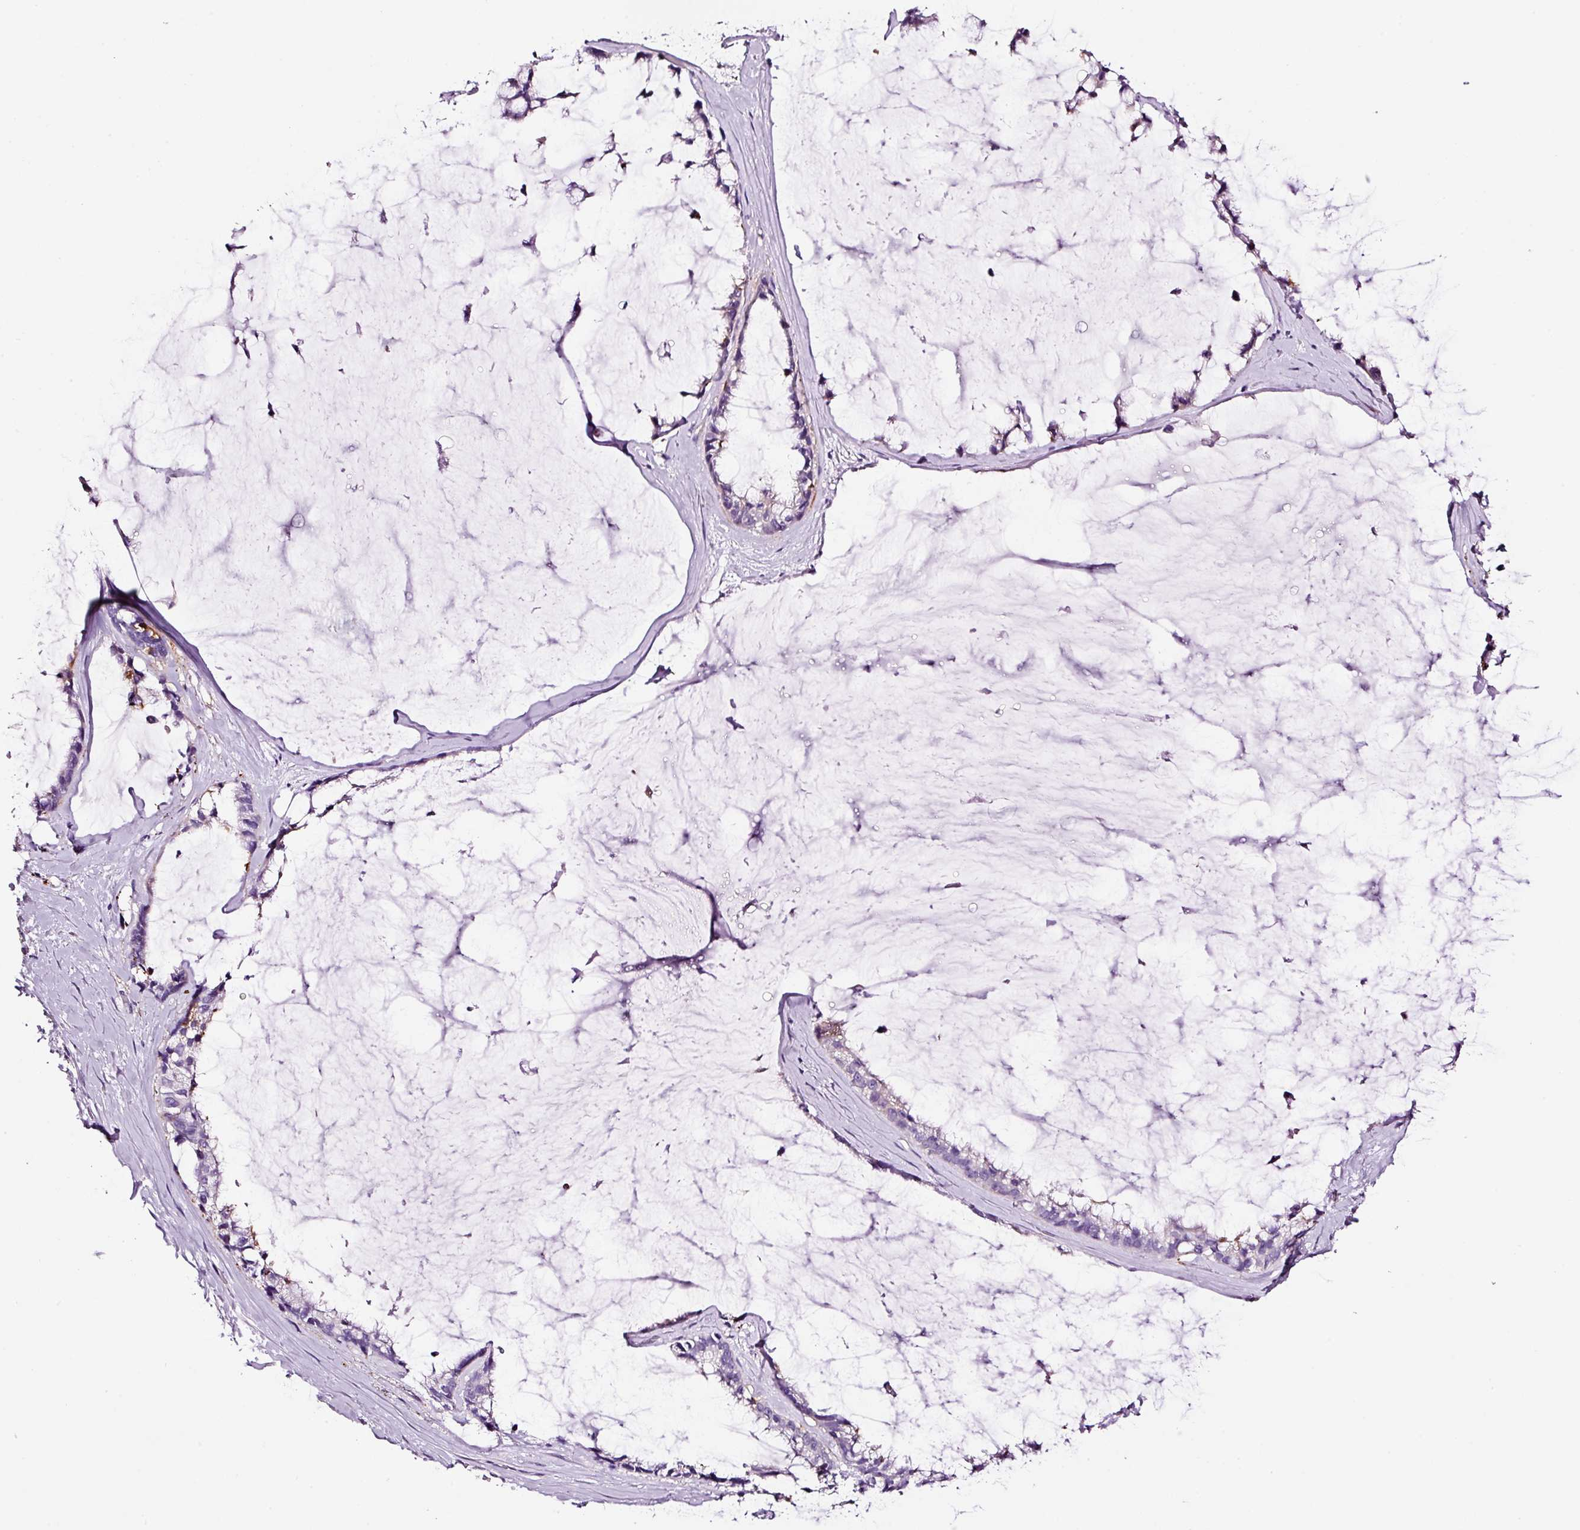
{"staining": {"intensity": "negative", "quantity": "none", "location": "none"}, "tissue": "ovarian cancer", "cell_type": "Tumor cells", "image_type": "cancer", "snomed": [{"axis": "morphology", "description": "Cystadenocarcinoma, mucinous, NOS"}, {"axis": "topography", "description": "Ovary"}], "caption": "Ovarian mucinous cystadenocarcinoma was stained to show a protein in brown. There is no significant expression in tumor cells.", "gene": "PAM", "patient": {"sex": "female", "age": 39}}